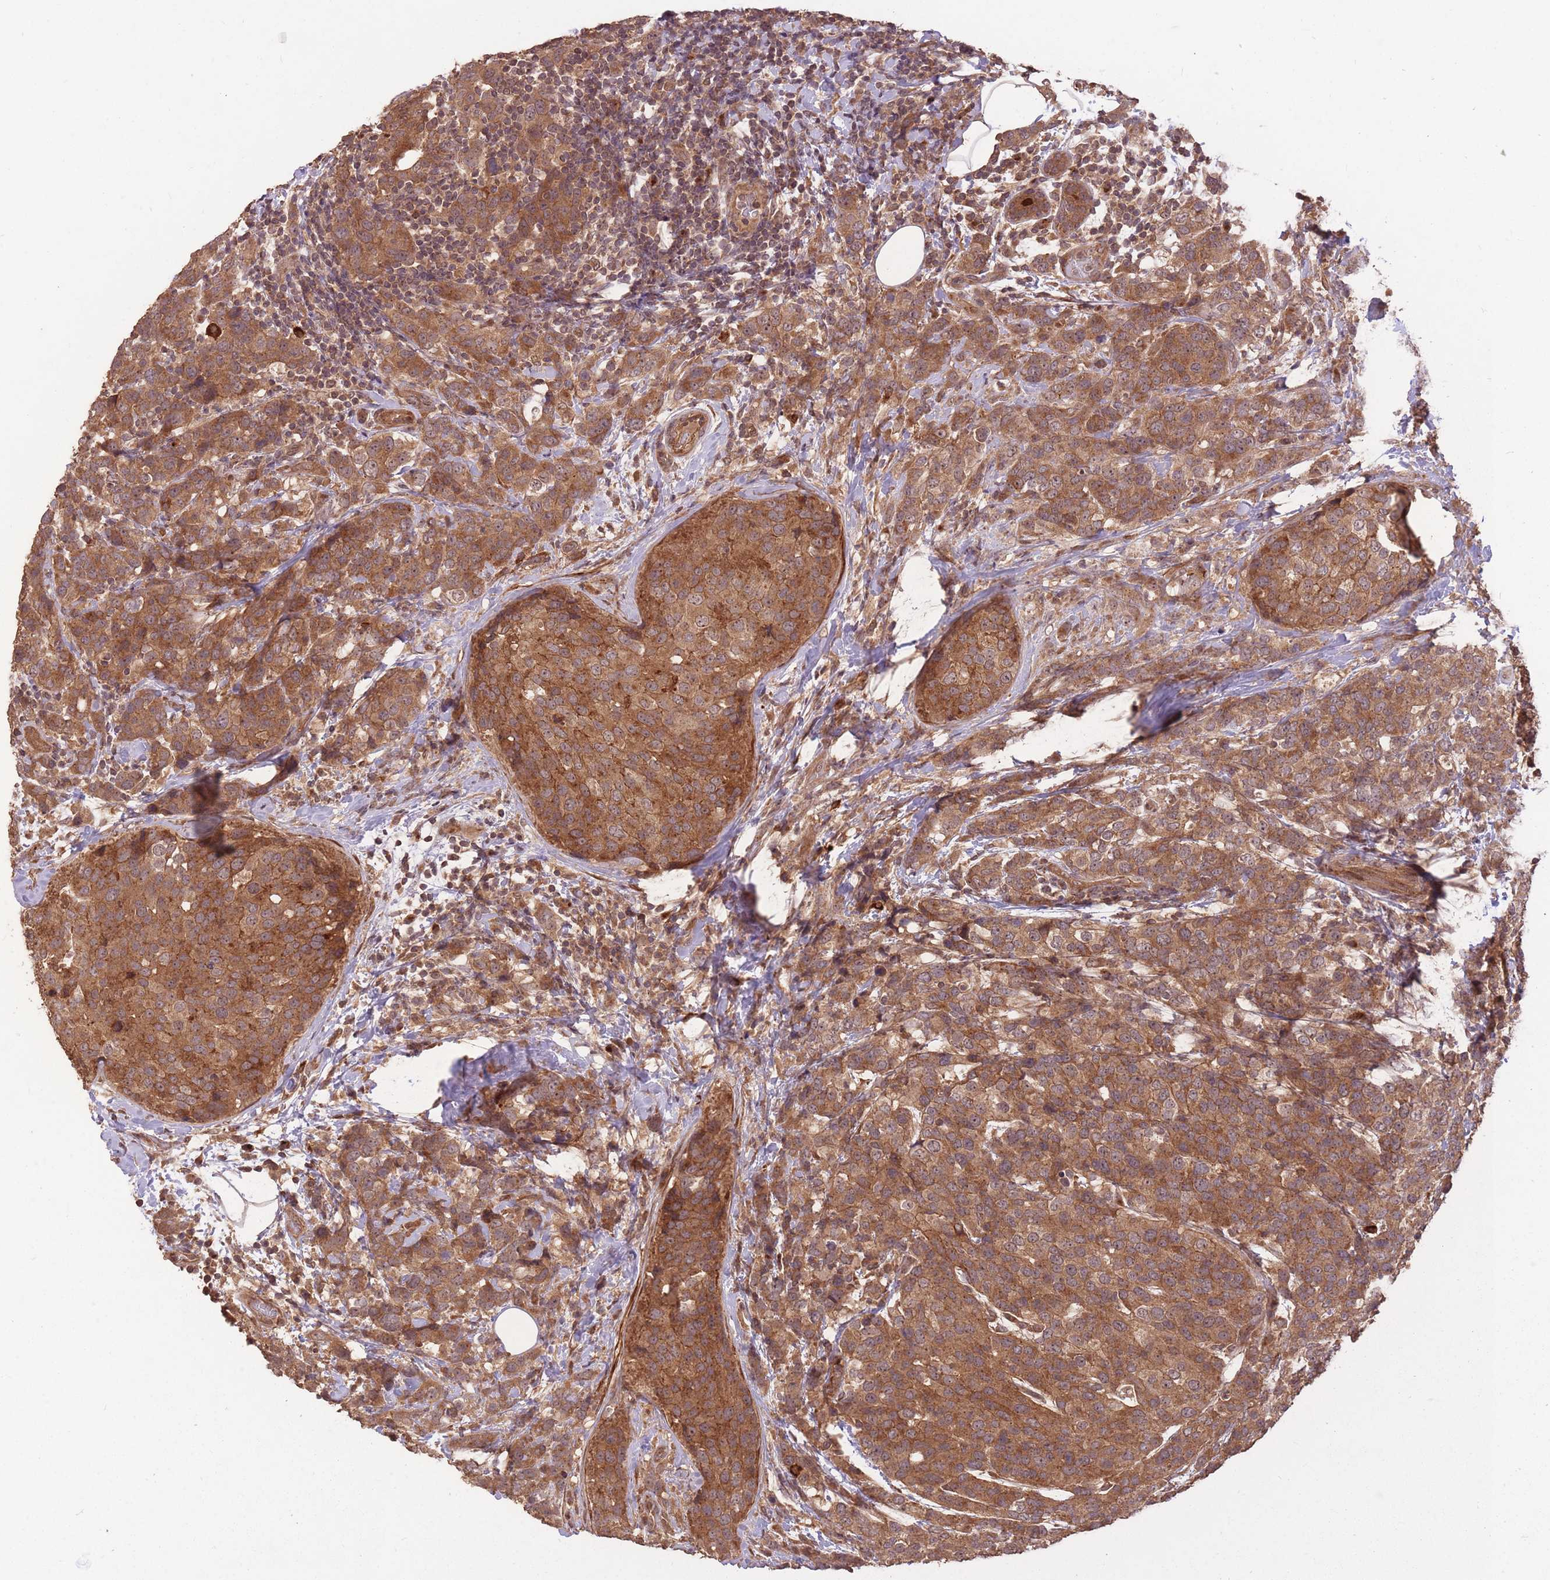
{"staining": {"intensity": "strong", "quantity": ">75%", "location": "cytoplasmic/membranous"}, "tissue": "breast cancer", "cell_type": "Tumor cells", "image_type": "cancer", "snomed": [{"axis": "morphology", "description": "Lobular carcinoma"}, {"axis": "topography", "description": "Breast"}], "caption": "Breast cancer tissue displays strong cytoplasmic/membranous positivity in approximately >75% of tumor cells", "gene": "ERBB3", "patient": {"sex": "female", "age": 59}}